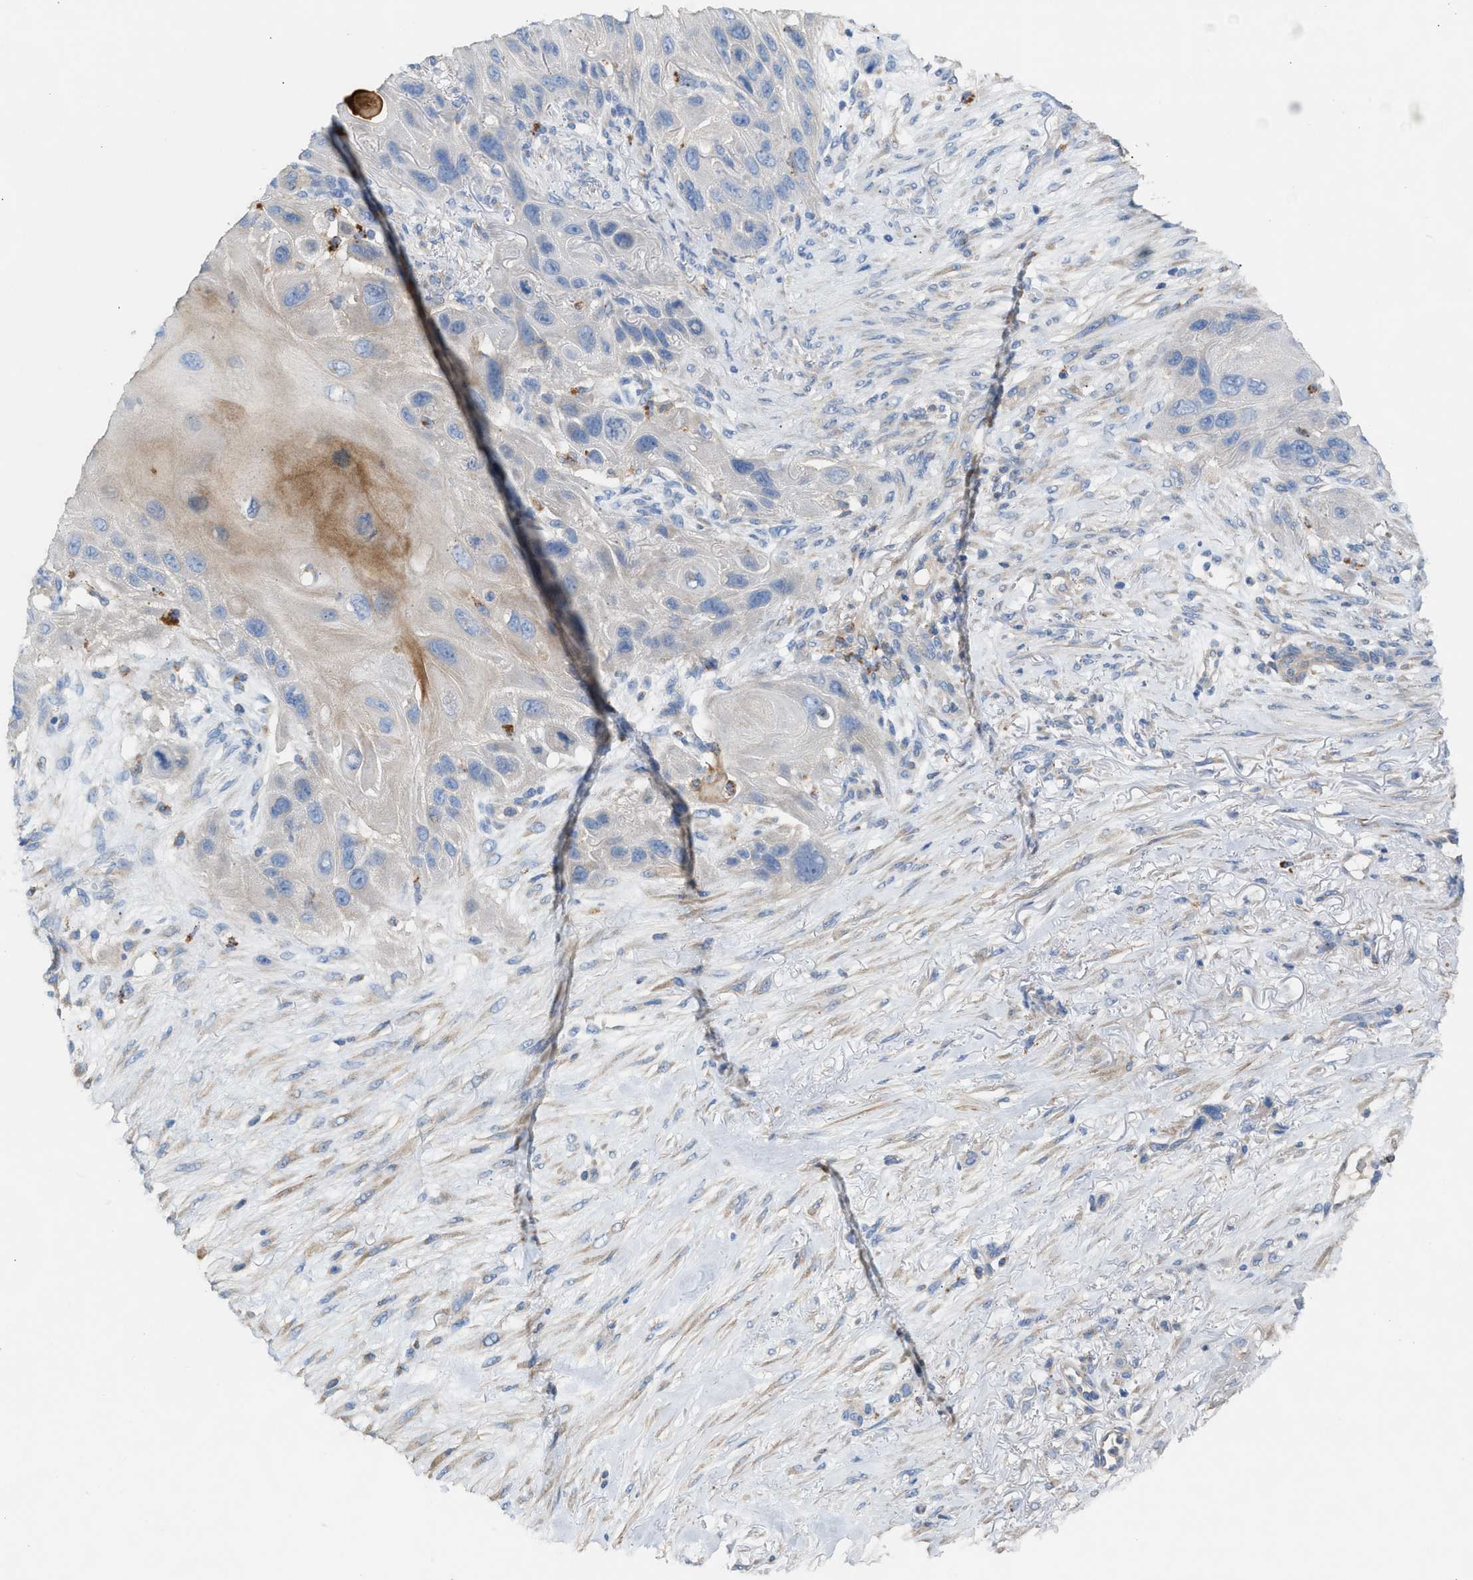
{"staining": {"intensity": "weak", "quantity": "<25%", "location": "cytoplasmic/membranous"}, "tissue": "skin cancer", "cell_type": "Tumor cells", "image_type": "cancer", "snomed": [{"axis": "morphology", "description": "Squamous cell carcinoma, NOS"}, {"axis": "topography", "description": "Skin"}], "caption": "Immunohistochemistry histopathology image of neoplastic tissue: squamous cell carcinoma (skin) stained with DAB exhibits no significant protein positivity in tumor cells. (DAB IHC, high magnification).", "gene": "AOAH", "patient": {"sex": "female", "age": 77}}